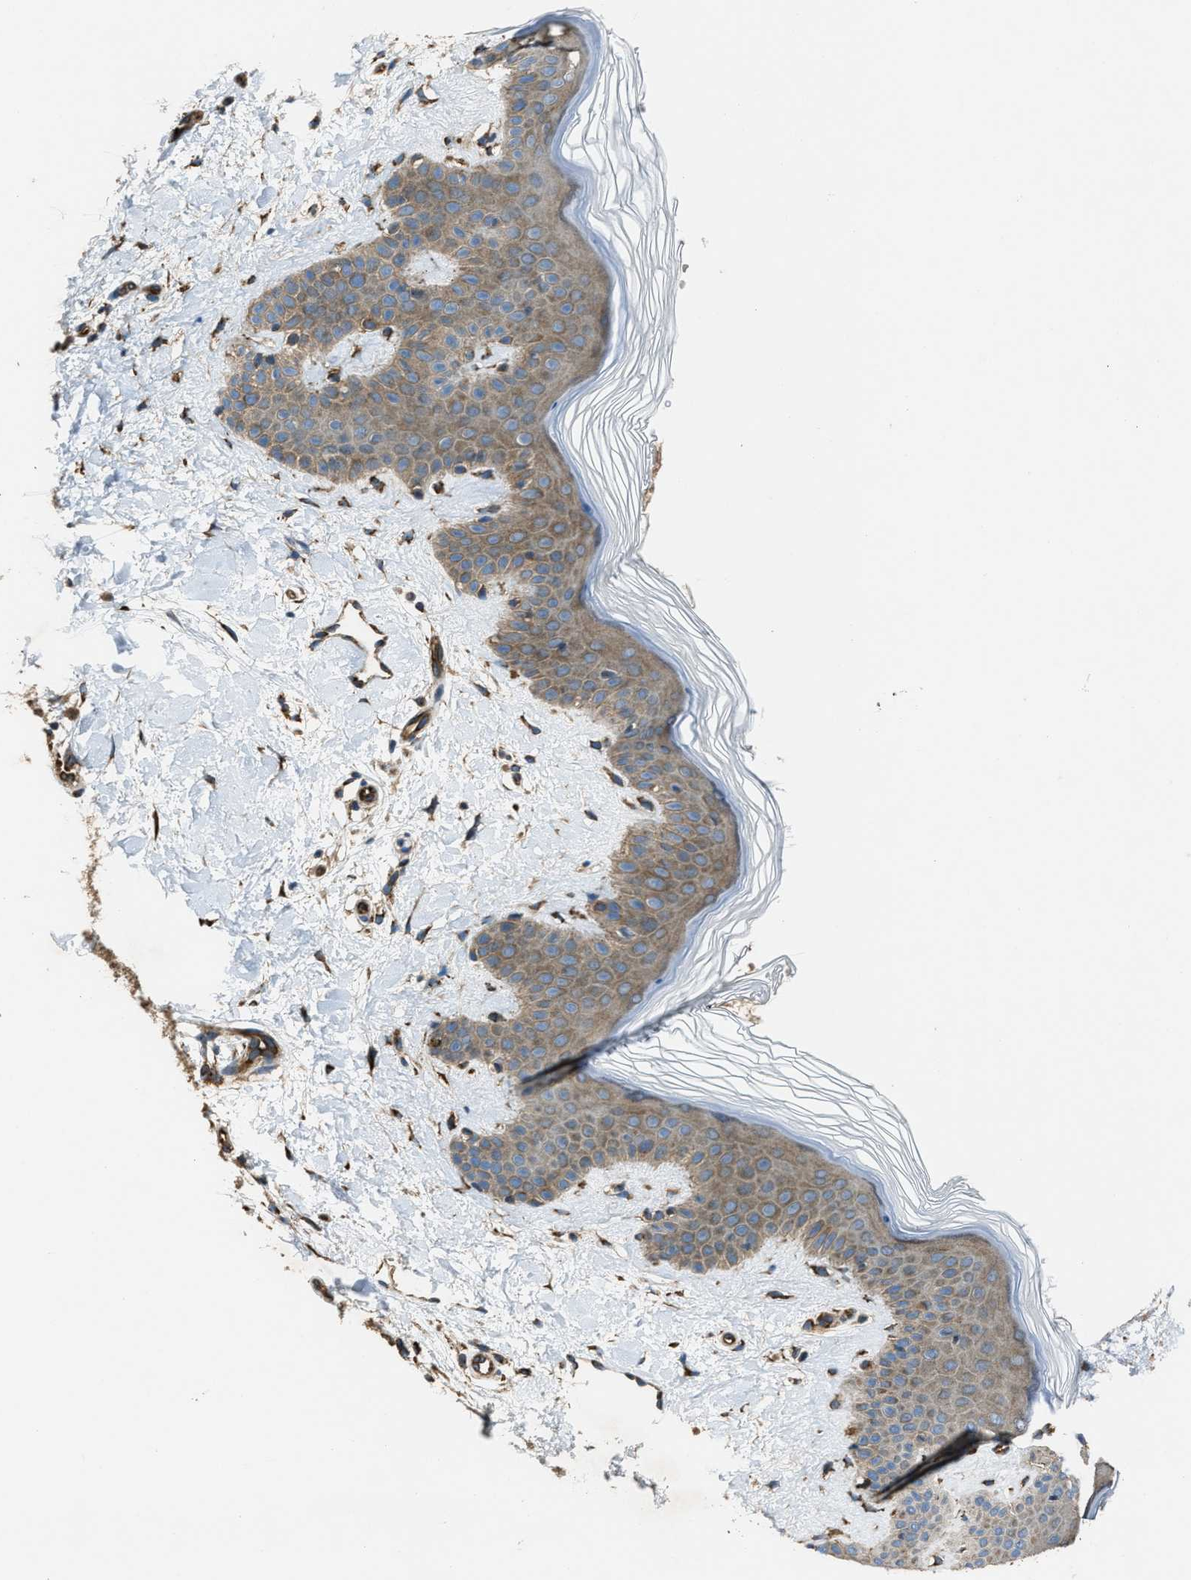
{"staining": {"intensity": "moderate", "quantity": ">75%", "location": "cytoplasmic/membranous"}, "tissue": "skin", "cell_type": "Fibroblasts", "image_type": "normal", "snomed": [{"axis": "morphology", "description": "Normal tissue, NOS"}, {"axis": "morphology", "description": "Malignant melanoma, Metastatic site"}, {"axis": "topography", "description": "Skin"}], "caption": "Unremarkable skin reveals moderate cytoplasmic/membranous expression in approximately >75% of fibroblasts.", "gene": "TRPC1", "patient": {"sex": "male", "age": 41}}